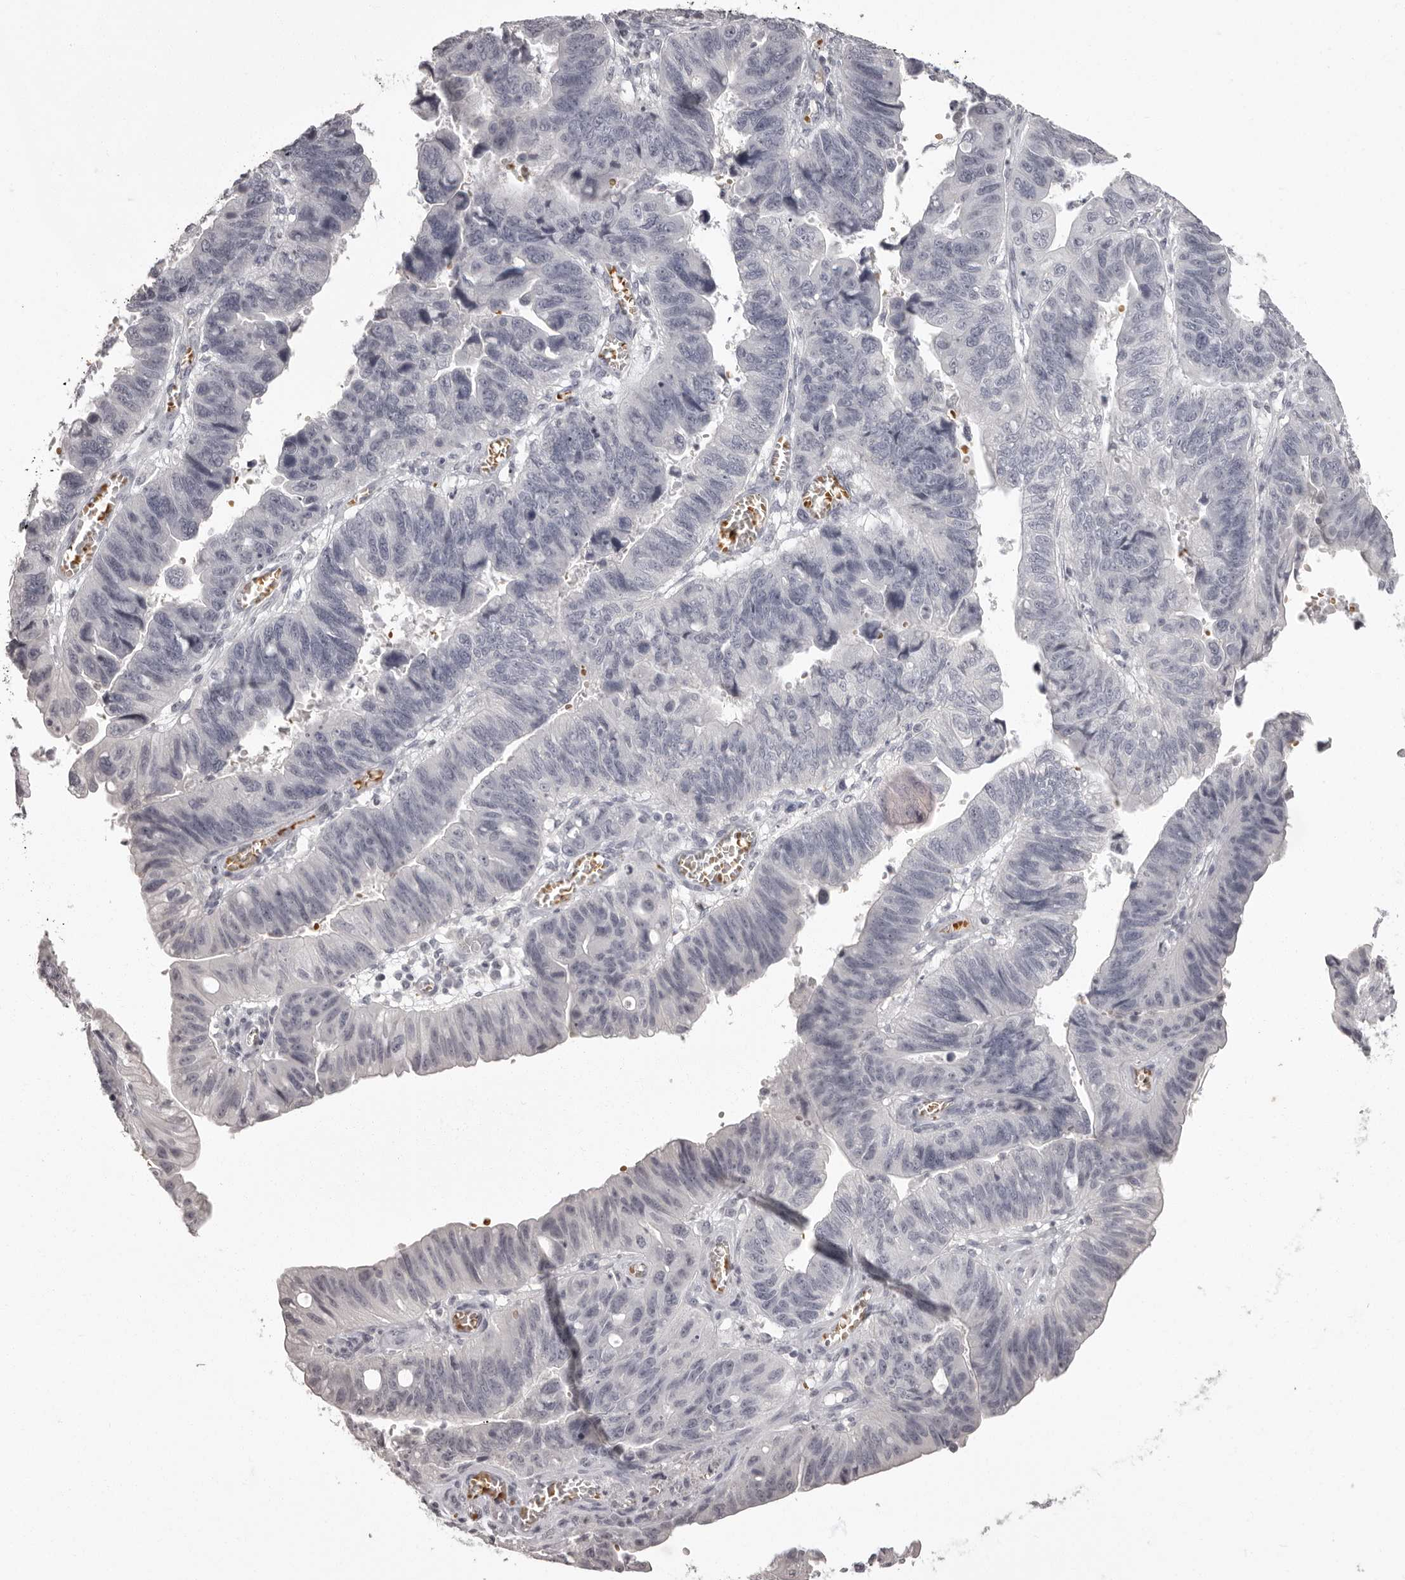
{"staining": {"intensity": "negative", "quantity": "none", "location": "none"}, "tissue": "stomach cancer", "cell_type": "Tumor cells", "image_type": "cancer", "snomed": [{"axis": "morphology", "description": "Adenocarcinoma, NOS"}, {"axis": "topography", "description": "Stomach"}], "caption": "This is an immunohistochemistry (IHC) micrograph of human stomach cancer (adenocarcinoma). There is no staining in tumor cells.", "gene": "C8orf74", "patient": {"sex": "male", "age": 59}}